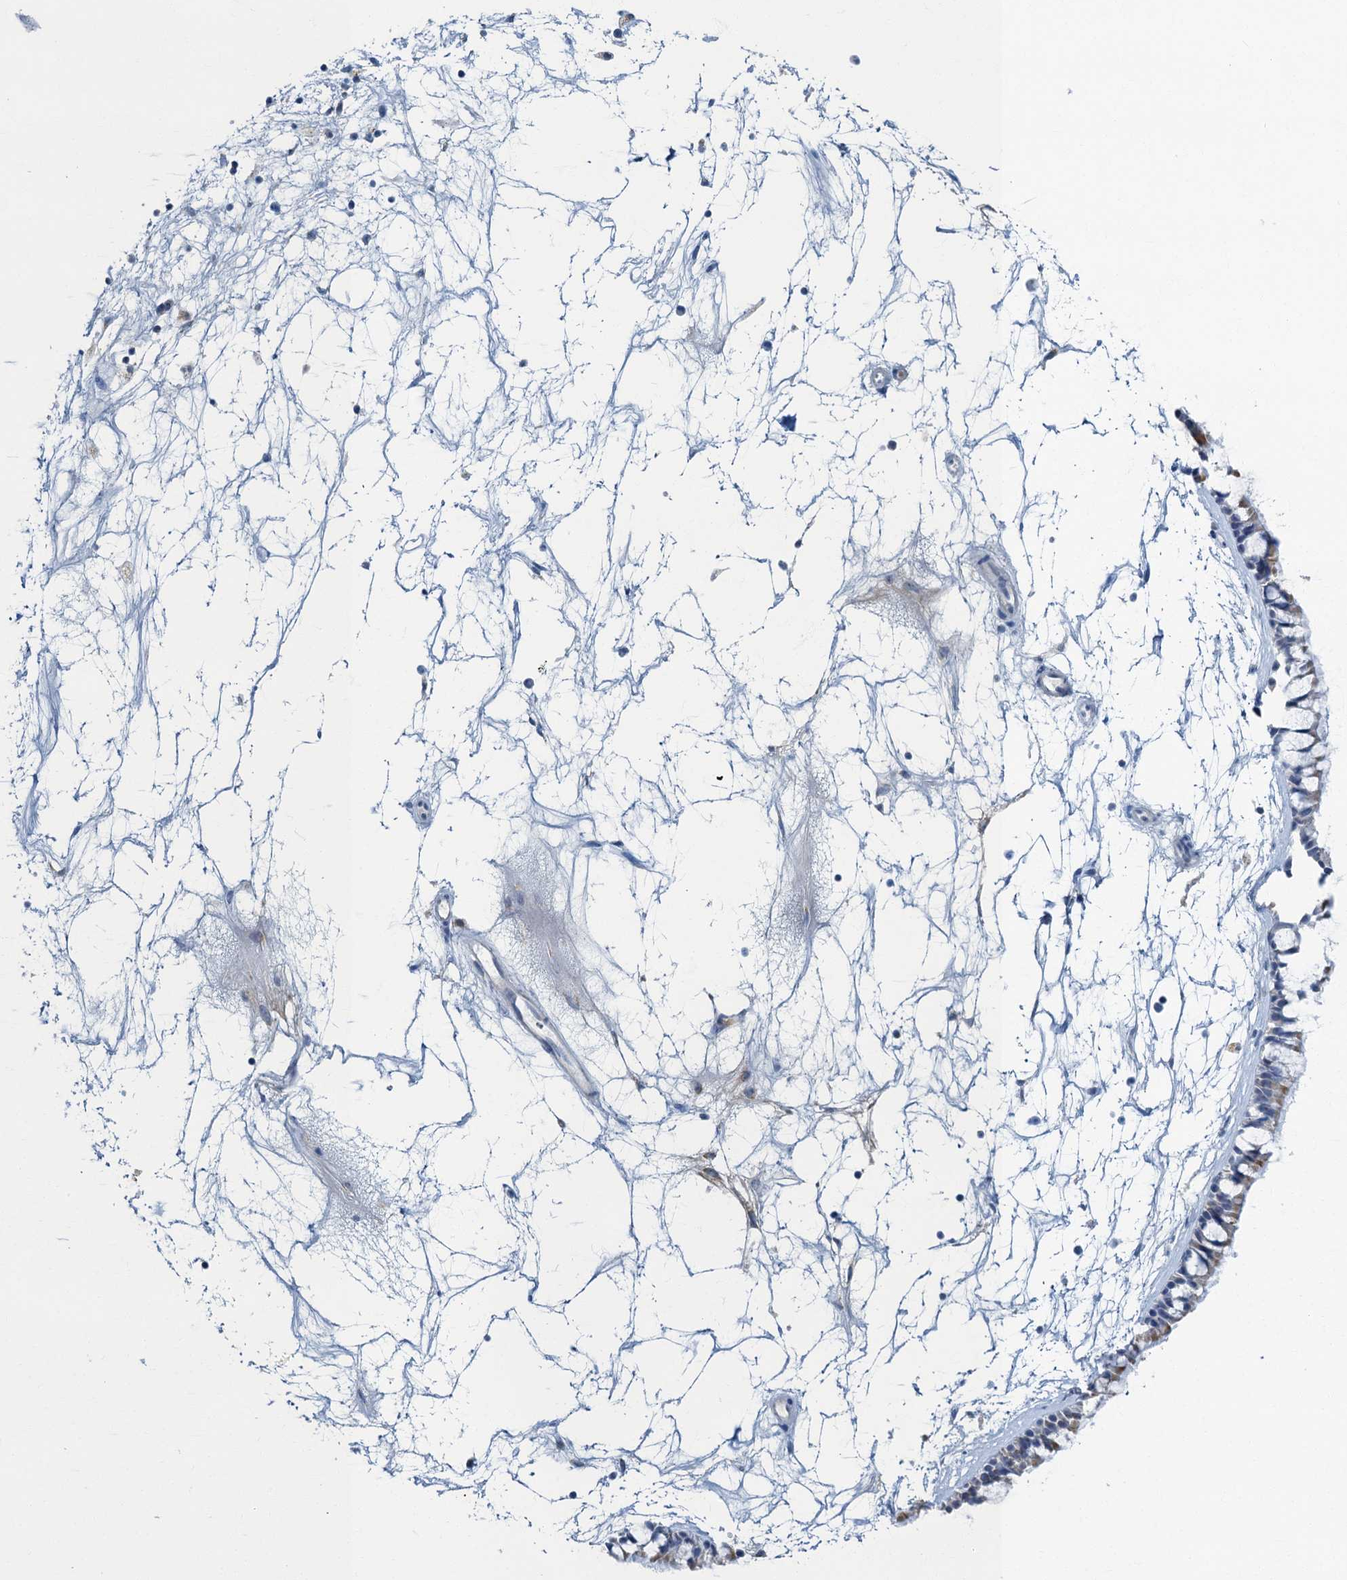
{"staining": {"intensity": "weak", "quantity": "<25%", "location": "cytoplasmic/membranous"}, "tissue": "nasopharynx", "cell_type": "Respiratory epithelial cells", "image_type": "normal", "snomed": [{"axis": "morphology", "description": "Normal tissue, NOS"}, {"axis": "topography", "description": "Nasopharynx"}], "caption": "Immunohistochemical staining of unremarkable human nasopharynx displays no significant positivity in respiratory epithelial cells. The staining was performed using DAB to visualize the protein expression in brown, while the nuclei were stained in blue with hematoxylin (Magnification: 20x).", "gene": "RAD9B", "patient": {"sex": "male", "age": 64}}